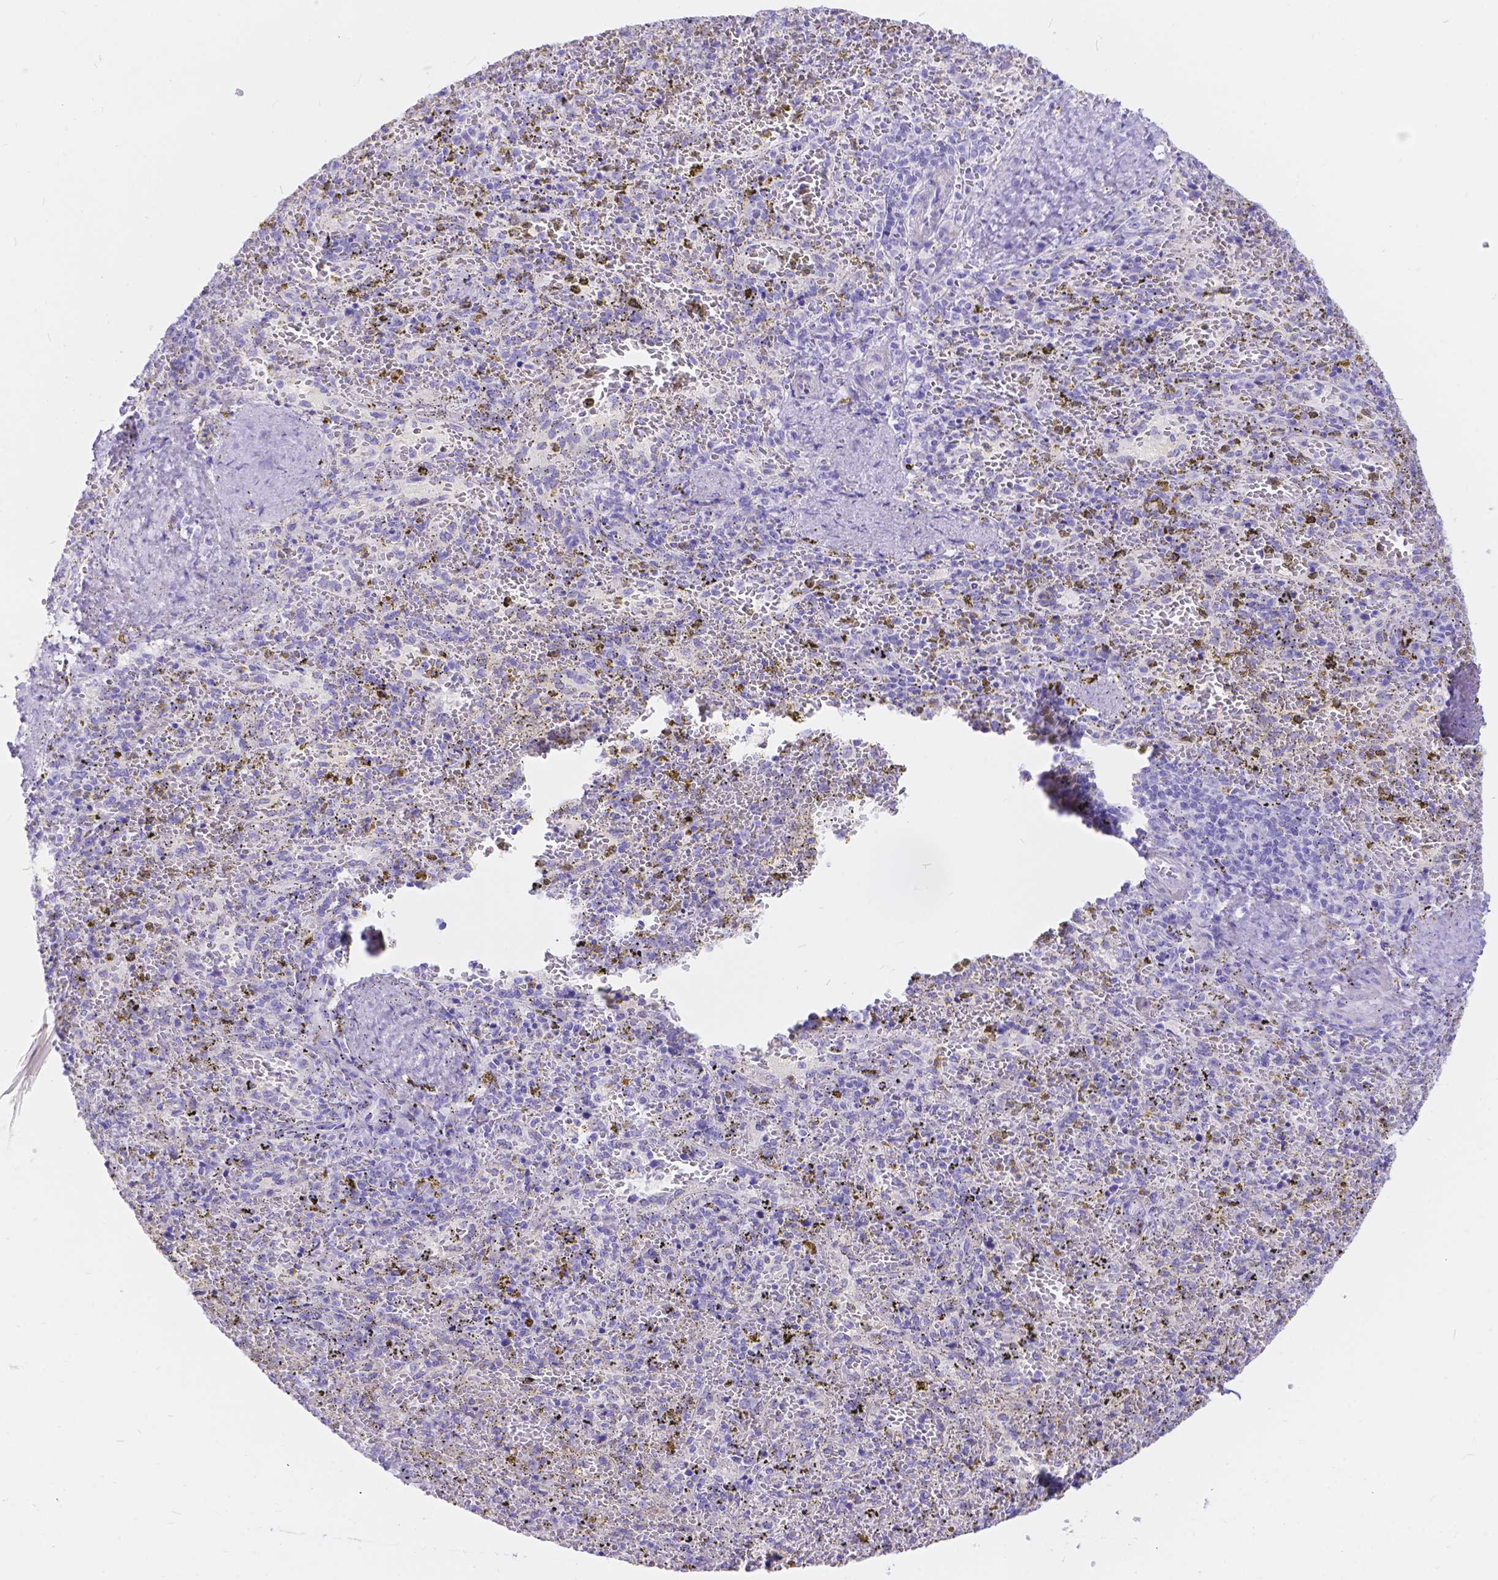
{"staining": {"intensity": "negative", "quantity": "none", "location": "none"}, "tissue": "spleen", "cell_type": "Cells in red pulp", "image_type": "normal", "snomed": [{"axis": "morphology", "description": "Normal tissue, NOS"}, {"axis": "topography", "description": "Spleen"}], "caption": "The histopathology image shows no staining of cells in red pulp in unremarkable spleen.", "gene": "KLHL10", "patient": {"sex": "female", "age": 50}}